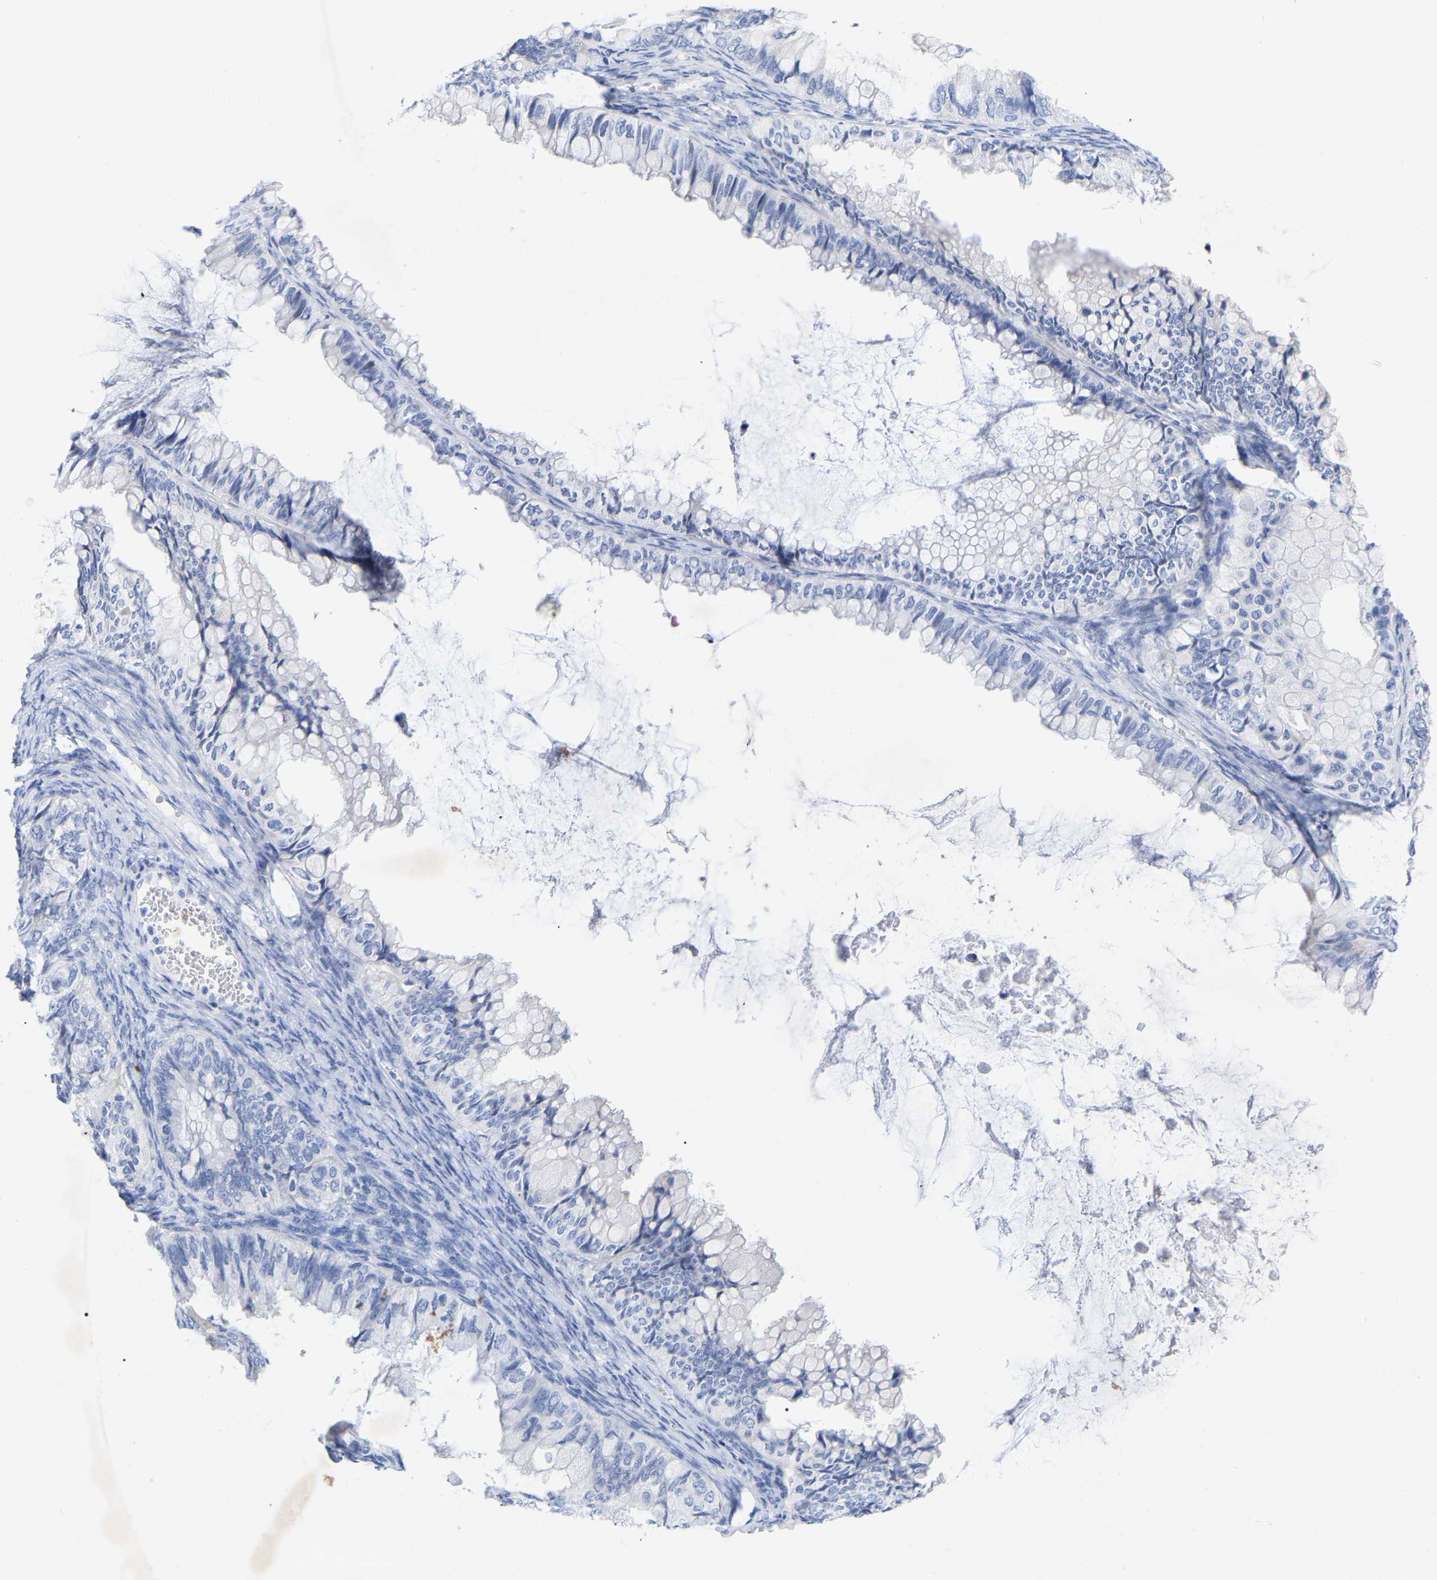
{"staining": {"intensity": "negative", "quantity": "none", "location": "none"}, "tissue": "ovarian cancer", "cell_type": "Tumor cells", "image_type": "cancer", "snomed": [{"axis": "morphology", "description": "Cystadenocarcinoma, mucinous, NOS"}, {"axis": "topography", "description": "Ovary"}], "caption": "The IHC micrograph has no significant positivity in tumor cells of ovarian cancer tissue.", "gene": "ZNF629", "patient": {"sex": "female", "age": 80}}